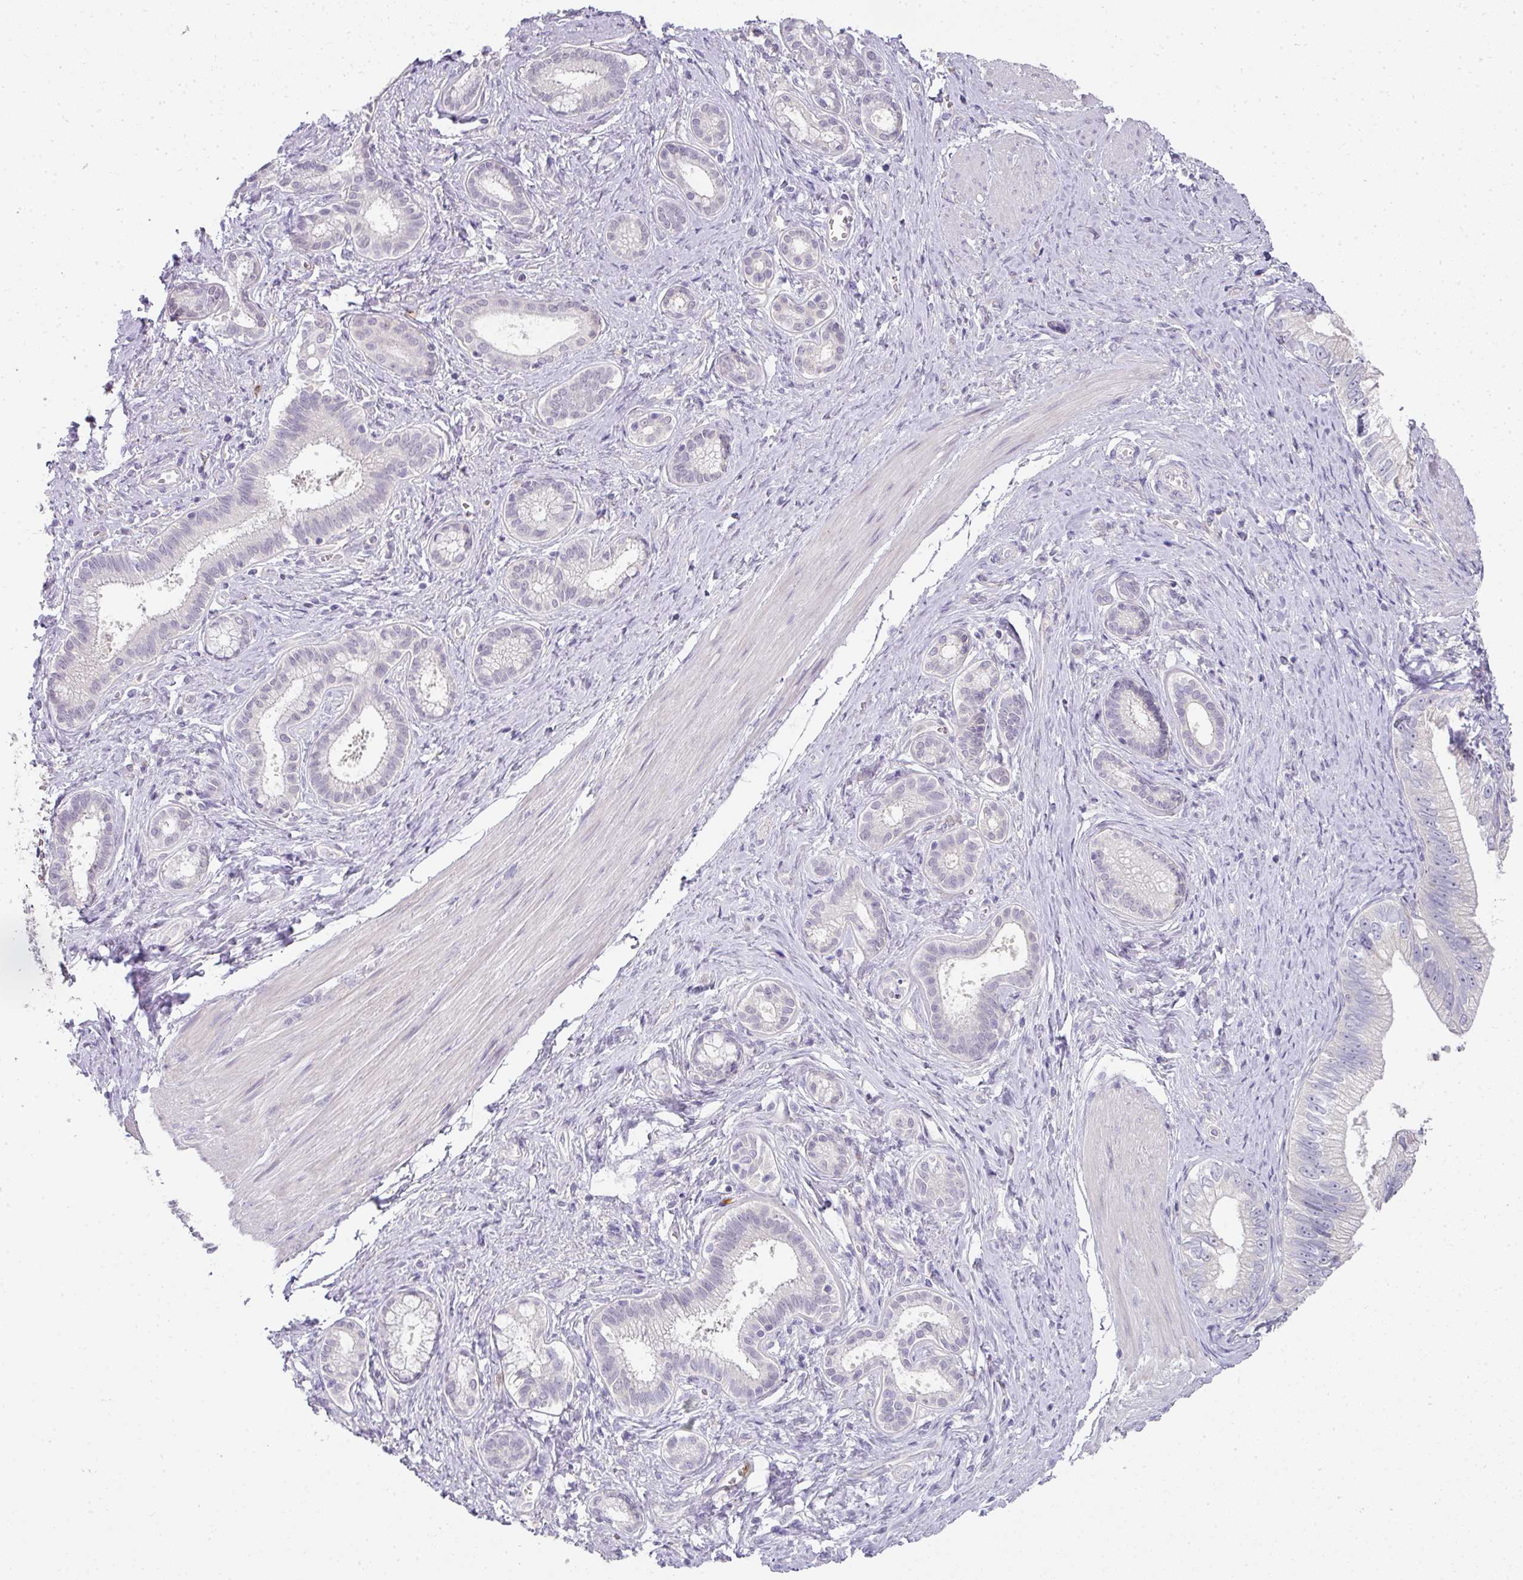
{"staining": {"intensity": "negative", "quantity": "none", "location": "none"}, "tissue": "pancreatic cancer", "cell_type": "Tumor cells", "image_type": "cancer", "snomed": [{"axis": "morphology", "description": "Adenocarcinoma, NOS"}, {"axis": "topography", "description": "Pancreas"}], "caption": "A high-resolution photomicrograph shows IHC staining of adenocarcinoma (pancreatic), which displays no significant positivity in tumor cells.", "gene": "HHEX", "patient": {"sex": "male", "age": 70}}